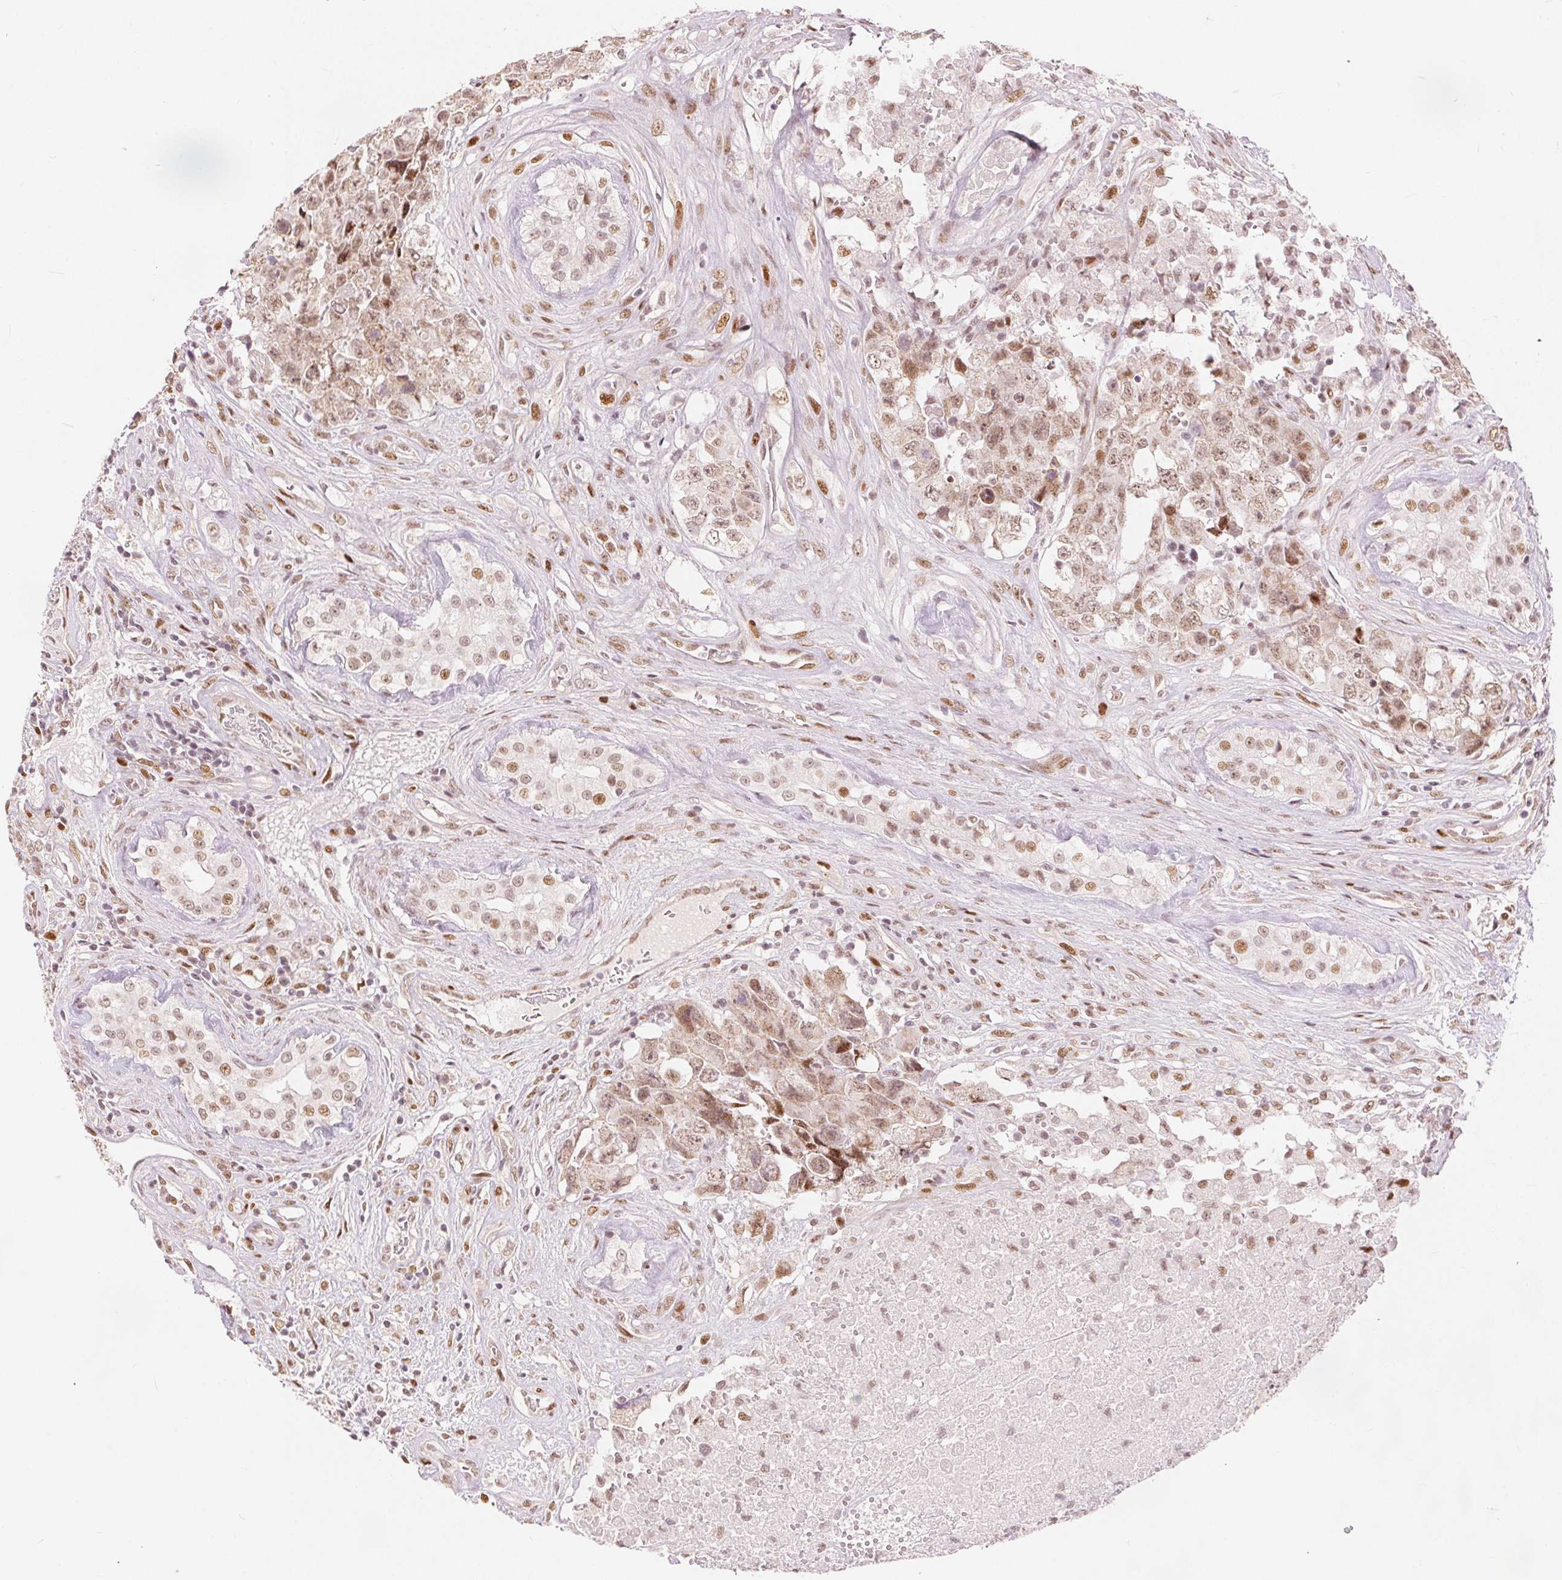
{"staining": {"intensity": "moderate", "quantity": ">75%", "location": "nuclear"}, "tissue": "testis cancer", "cell_type": "Tumor cells", "image_type": "cancer", "snomed": [{"axis": "morphology", "description": "Carcinoma, Embryonal, NOS"}, {"axis": "topography", "description": "Testis"}], "caption": "Moderate nuclear expression for a protein is identified in approximately >75% of tumor cells of testis cancer using IHC.", "gene": "ZNF703", "patient": {"sex": "male", "age": 24}}